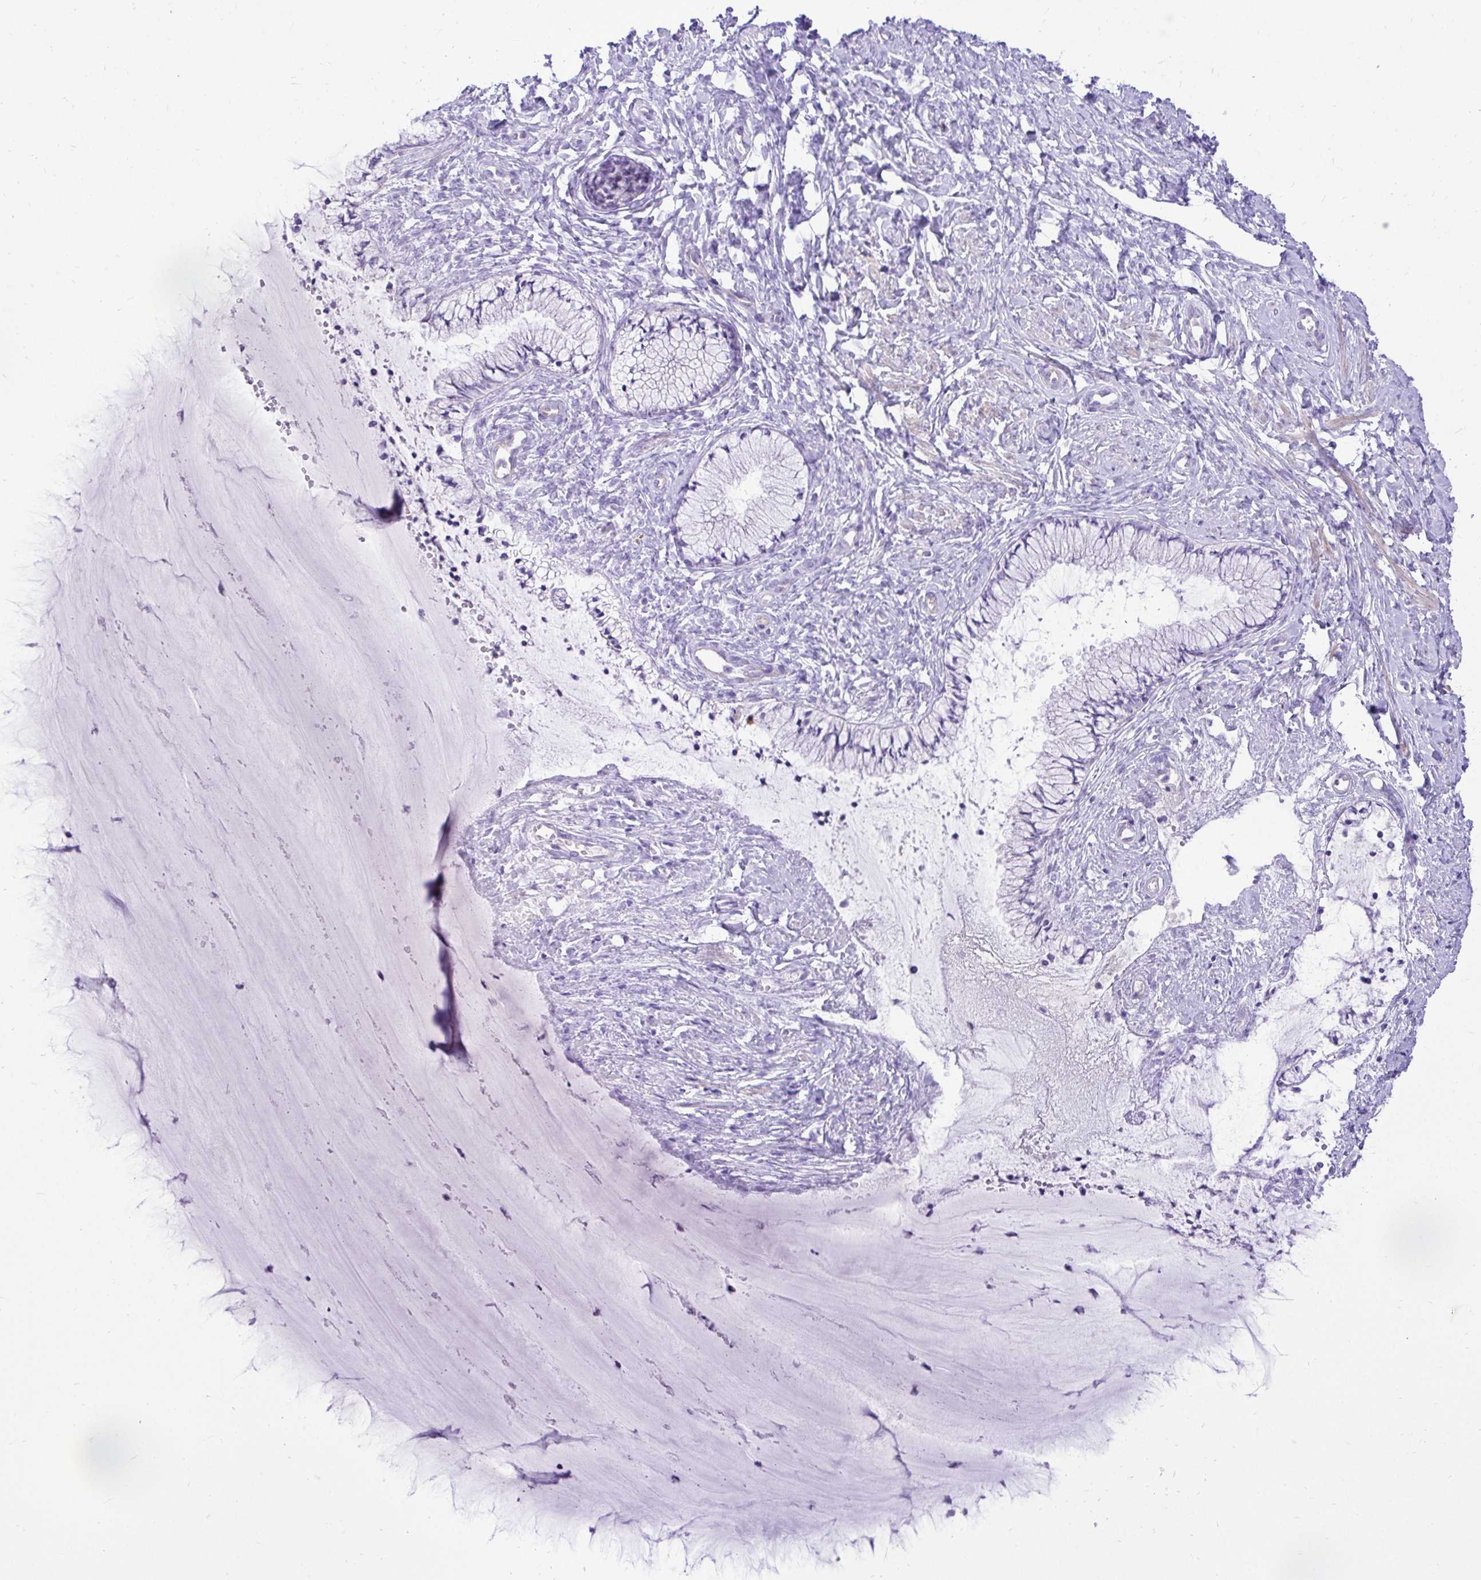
{"staining": {"intensity": "negative", "quantity": "none", "location": "none"}, "tissue": "cervix", "cell_type": "Glandular cells", "image_type": "normal", "snomed": [{"axis": "morphology", "description": "Normal tissue, NOS"}, {"axis": "topography", "description": "Cervix"}], "caption": "Human cervix stained for a protein using immunohistochemistry demonstrates no staining in glandular cells.", "gene": "PELI3", "patient": {"sex": "female", "age": 37}}